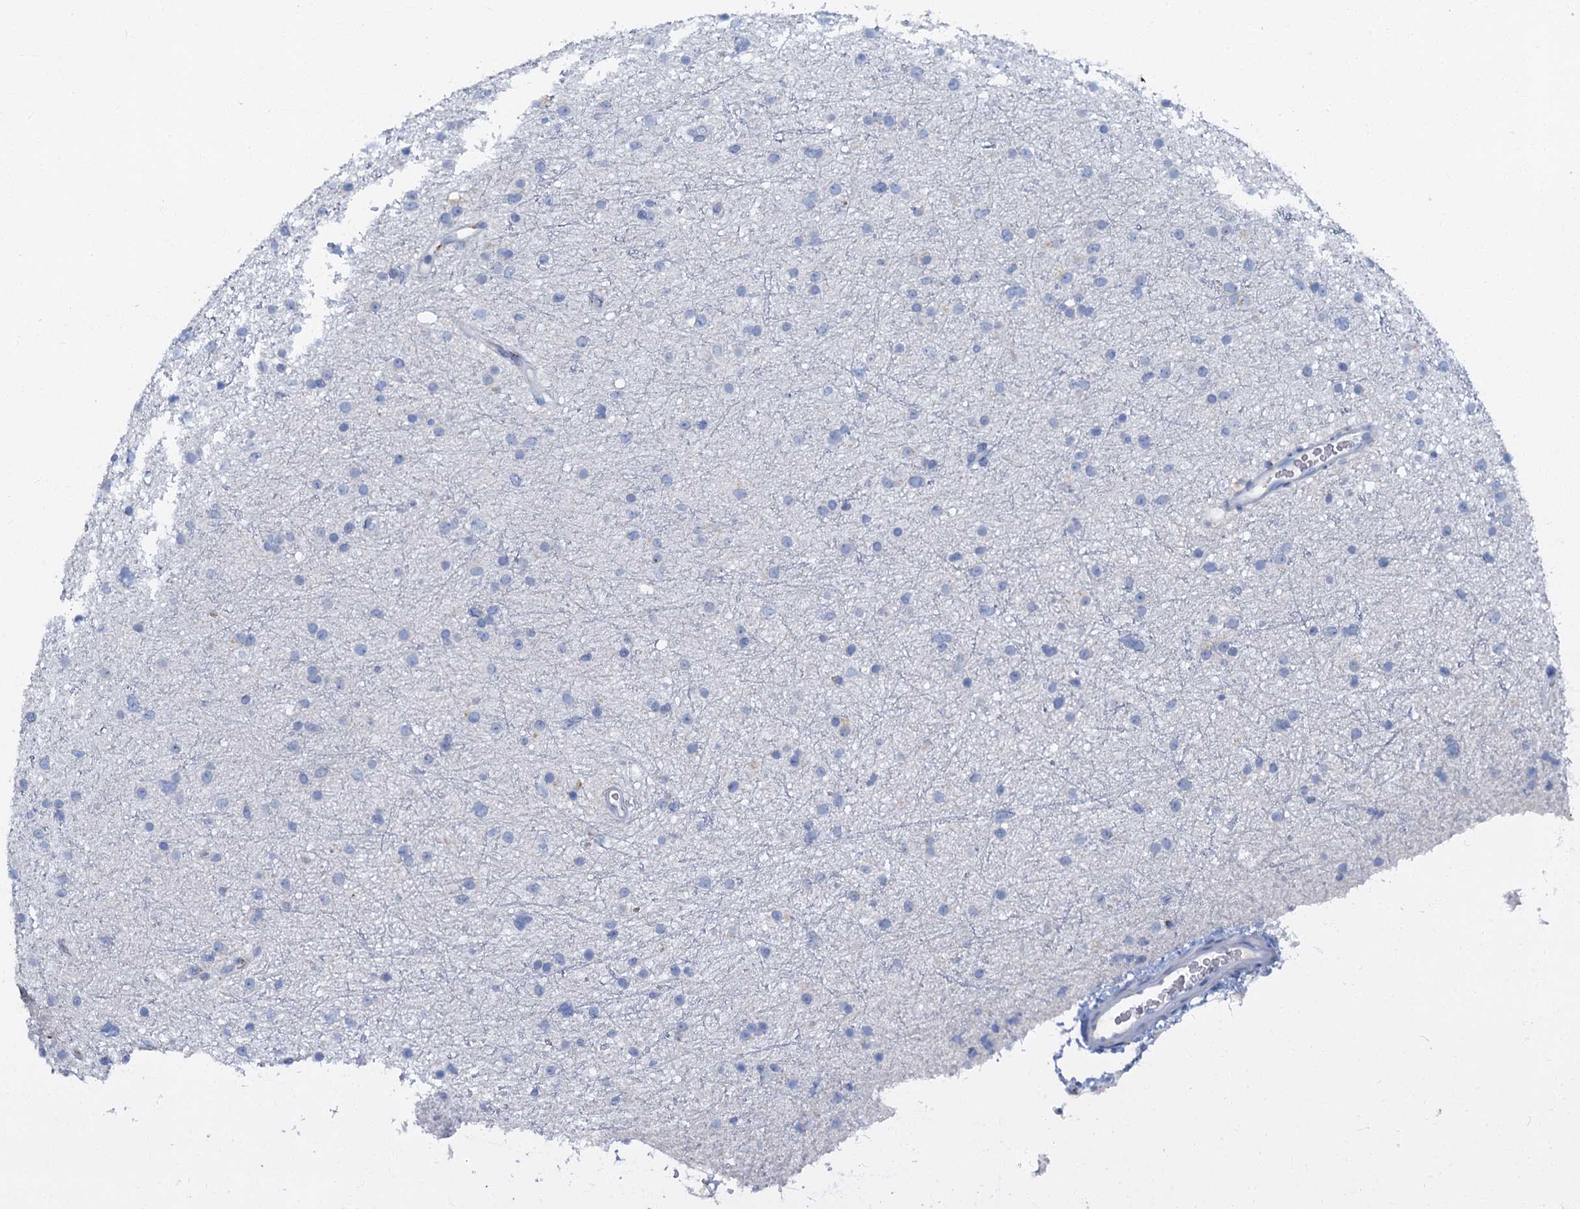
{"staining": {"intensity": "negative", "quantity": "none", "location": "none"}, "tissue": "glioma", "cell_type": "Tumor cells", "image_type": "cancer", "snomed": [{"axis": "morphology", "description": "Glioma, malignant, Low grade"}, {"axis": "topography", "description": "Cerebral cortex"}], "caption": "IHC of human glioma reveals no expression in tumor cells. (Stains: DAB (3,3'-diaminobenzidine) immunohistochemistry with hematoxylin counter stain, Microscopy: brightfield microscopy at high magnification).", "gene": "LYPD3", "patient": {"sex": "female", "age": 39}}